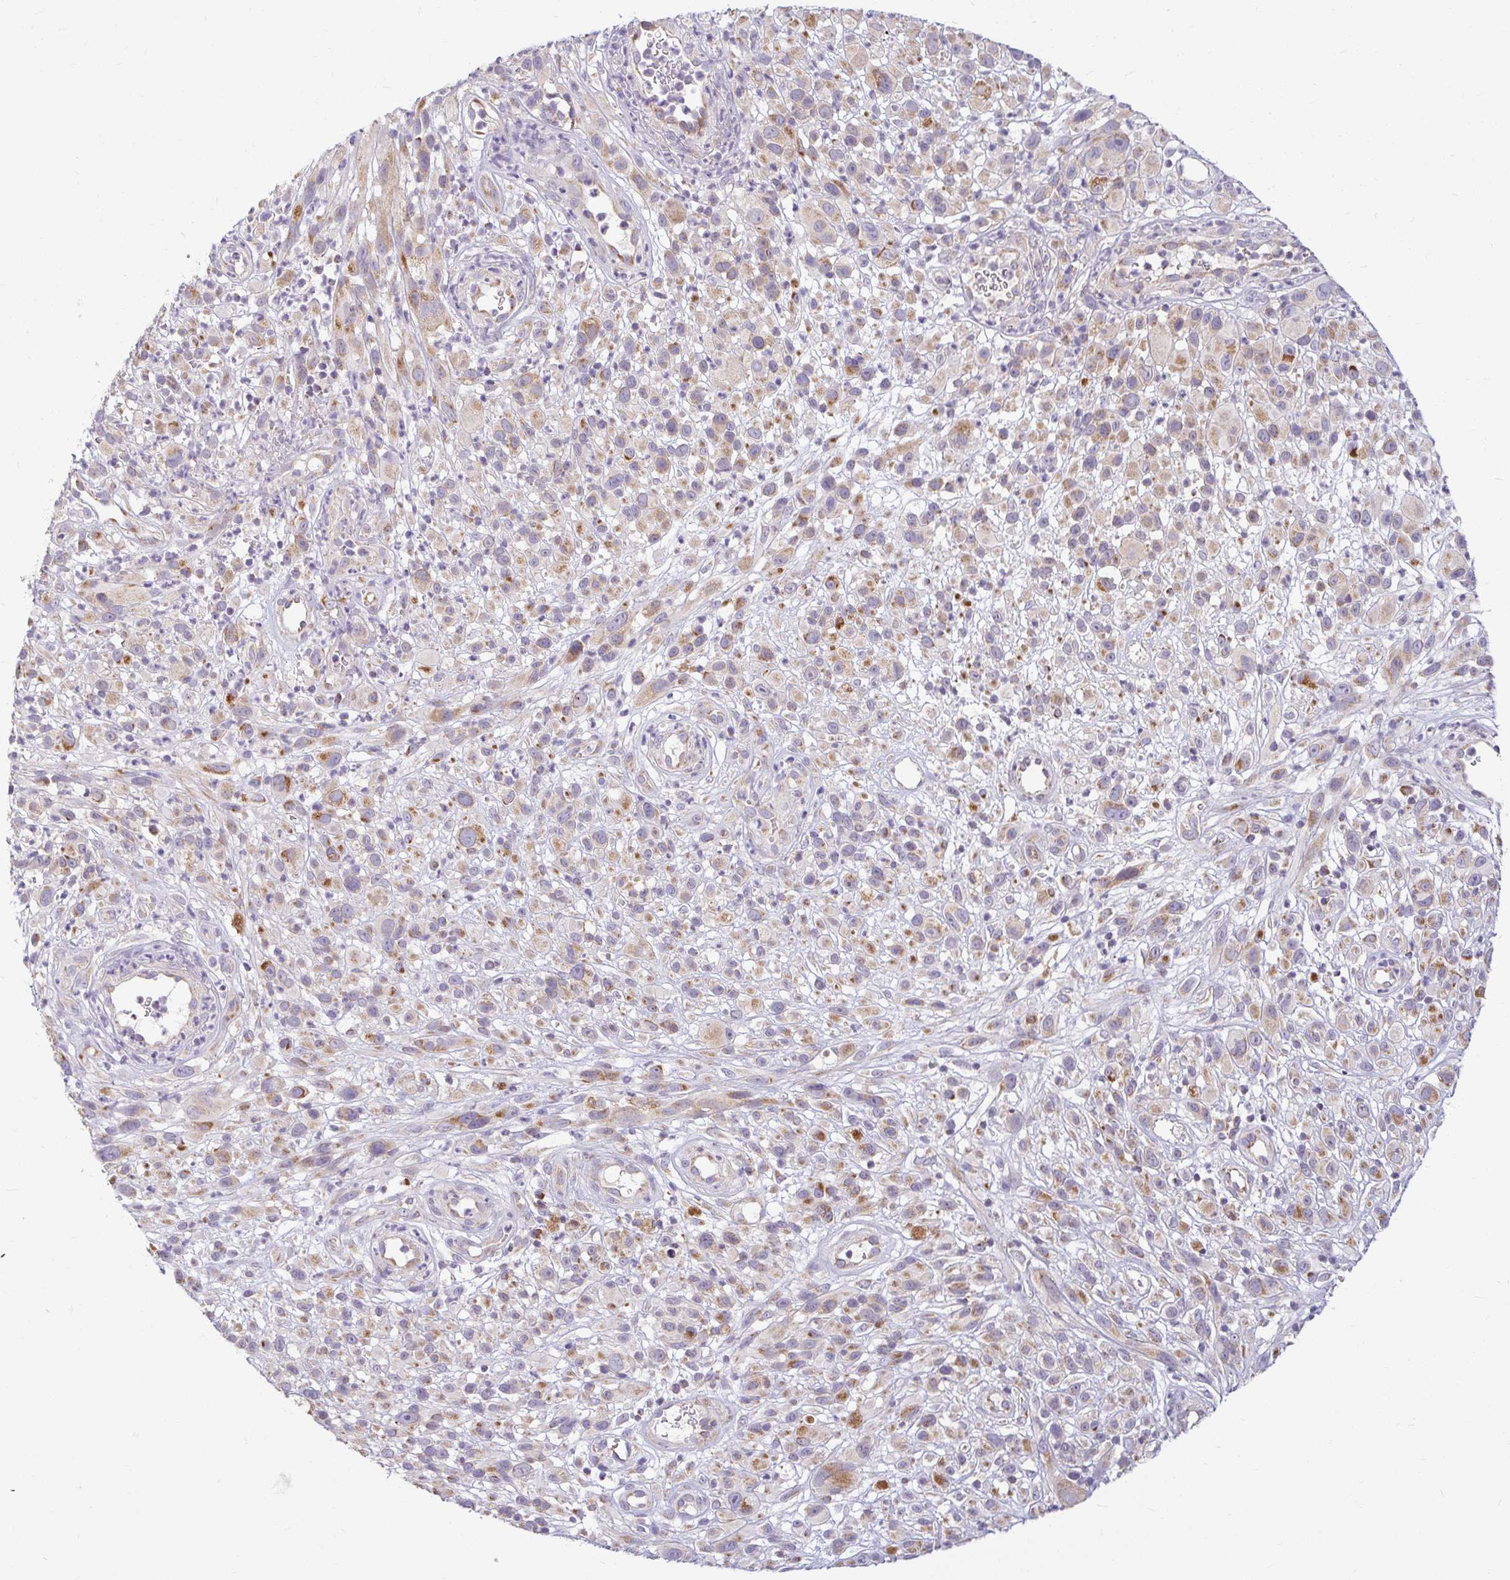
{"staining": {"intensity": "moderate", "quantity": "25%-75%", "location": "cytoplasmic/membranous"}, "tissue": "melanoma", "cell_type": "Tumor cells", "image_type": "cancer", "snomed": [{"axis": "morphology", "description": "Malignant melanoma, NOS"}, {"axis": "topography", "description": "Skin"}], "caption": "Protein staining of melanoma tissue shows moderate cytoplasmic/membranous staining in approximately 25%-75% of tumor cells.", "gene": "SKP2", "patient": {"sex": "male", "age": 68}}